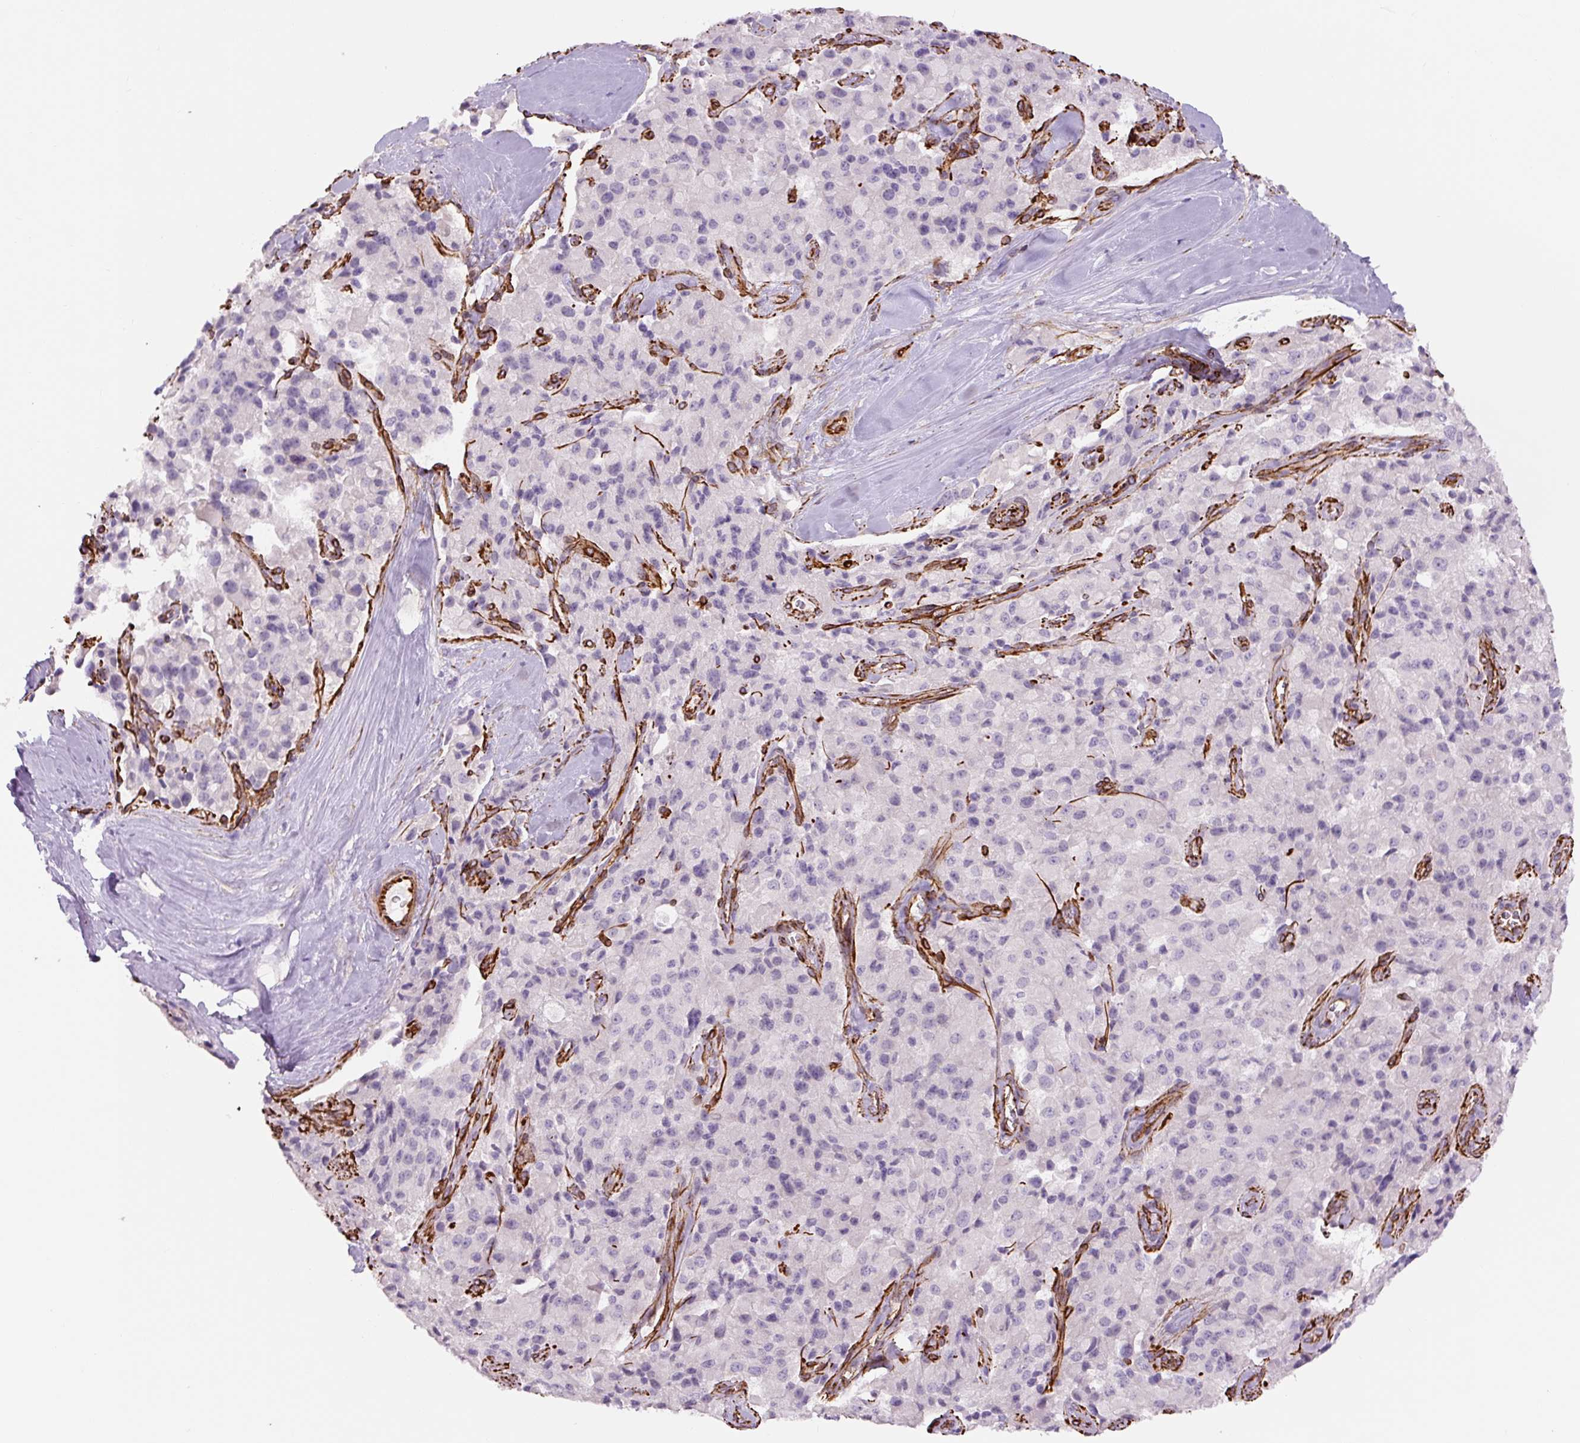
{"staining": {"intensity": "negative", "quantity": "none", "location": "none"}, "tissue": "pancreatic cancer", "cell_type": "Tumor cells", "image_type": "cancer", "snomed": [{"axis": "morphology", "description": "Adenocarcinoma, NOS"}, {"axis": "topography", "description": "Pancreas"}], "caption": "Pancreatic cancer was stained to show a protein in brown. There is no significant expression in tumor cells.", "gene": "NES", "patient": {"sex": "male", "age": 65}}